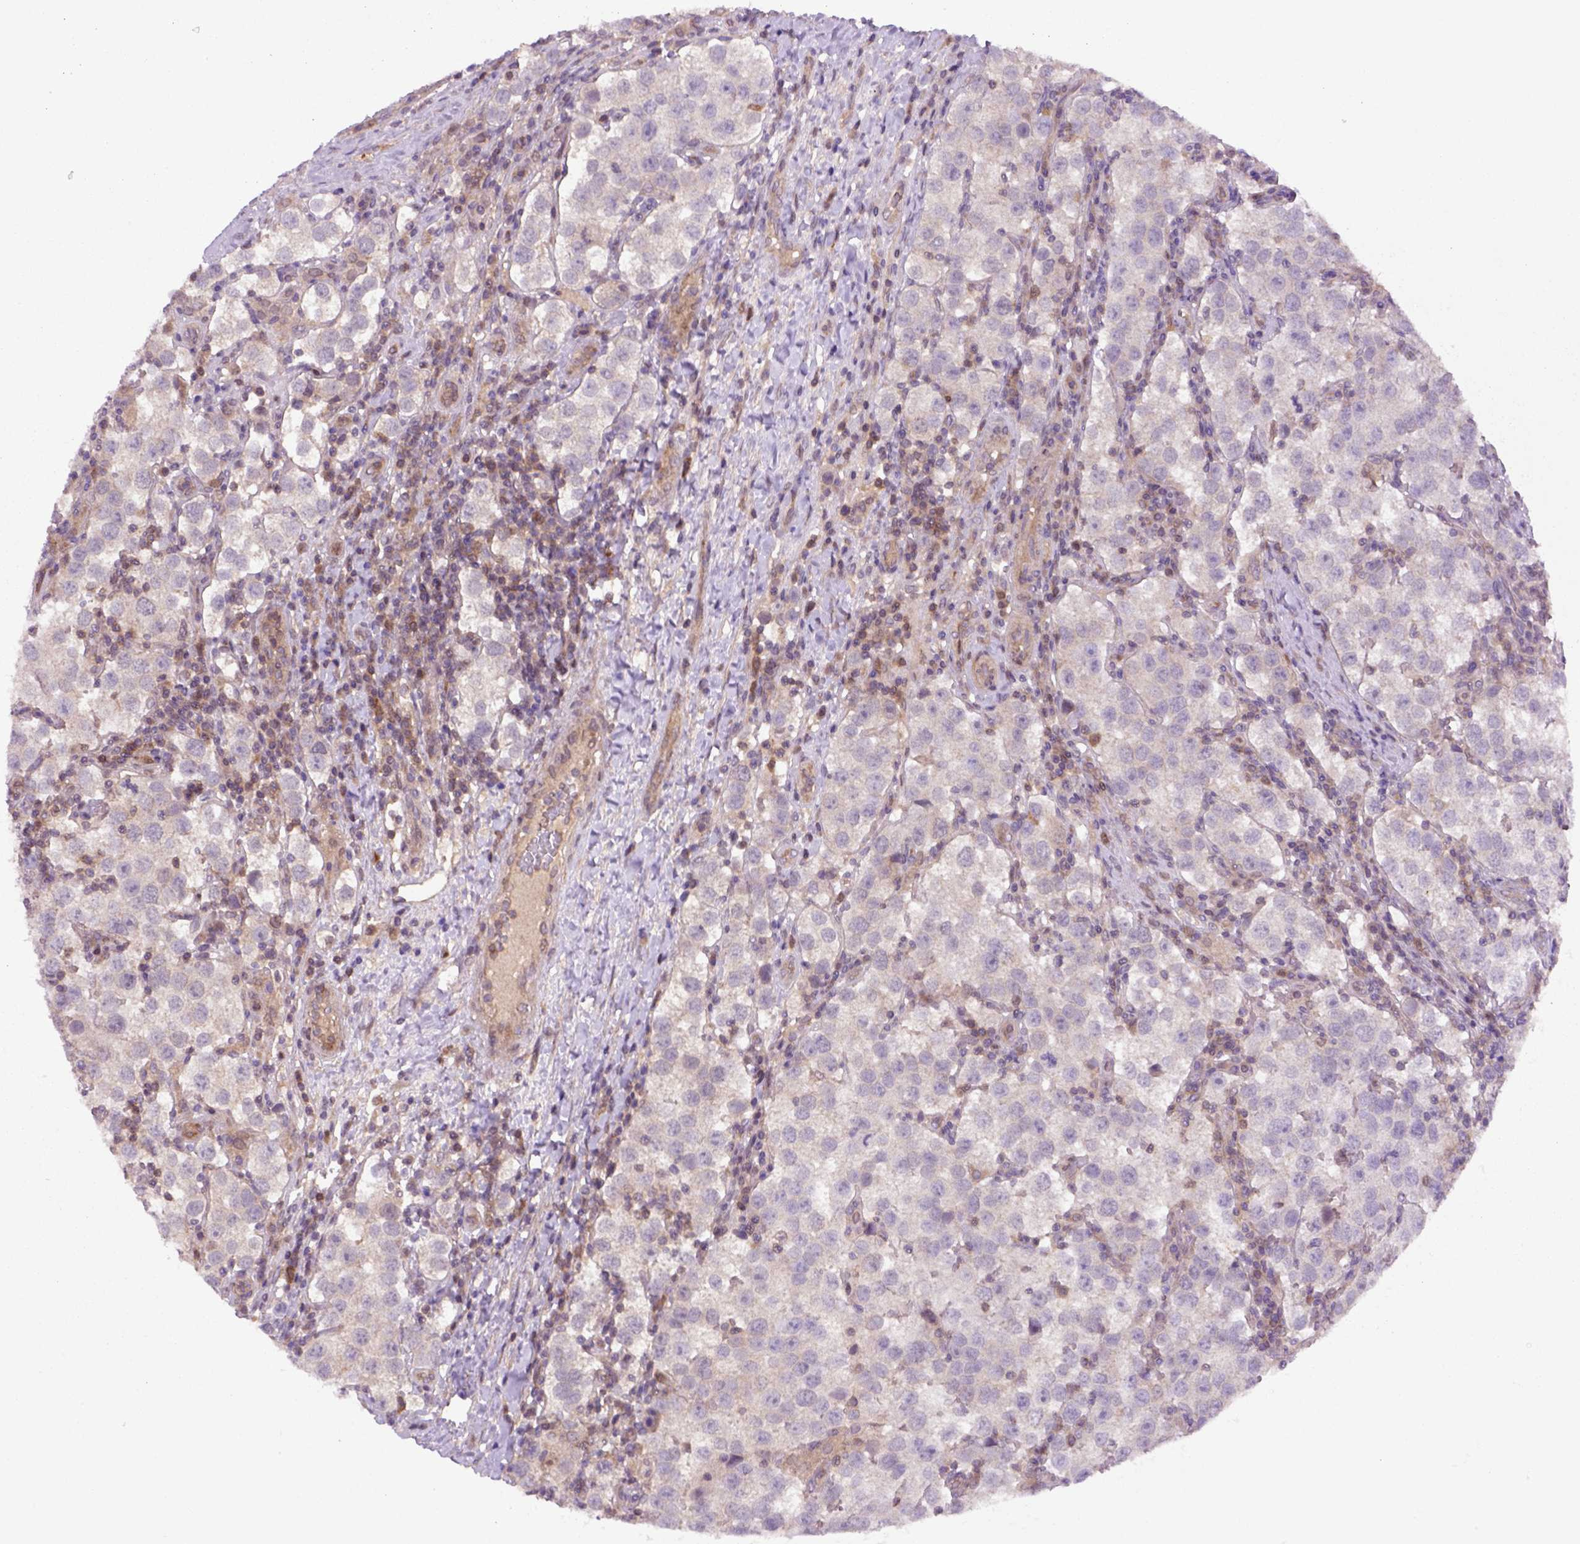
{"staining": {"intensity": "weak", "quantity": "25%-75%", "location": "cytoplasmic/membranous"}, "tissue": "testis cancer", "cell_type": "Tumor cells", "image_type": "cancer", "snomed": [{"axis": "morphology", "description": "Seminoma, NOS"}, {"axis": "topography", "description": "Testis"}], "caption": "Brown immunohistochemical staining in testis cancer (seminoma) demonstrates weak cytoplasmic/membranous positivity in approximately 25%-75% of tumor cells. Nuclei are stained in blue.", "gene": "HSPBP1", "patient": {"sex": "male", "age": 37}}